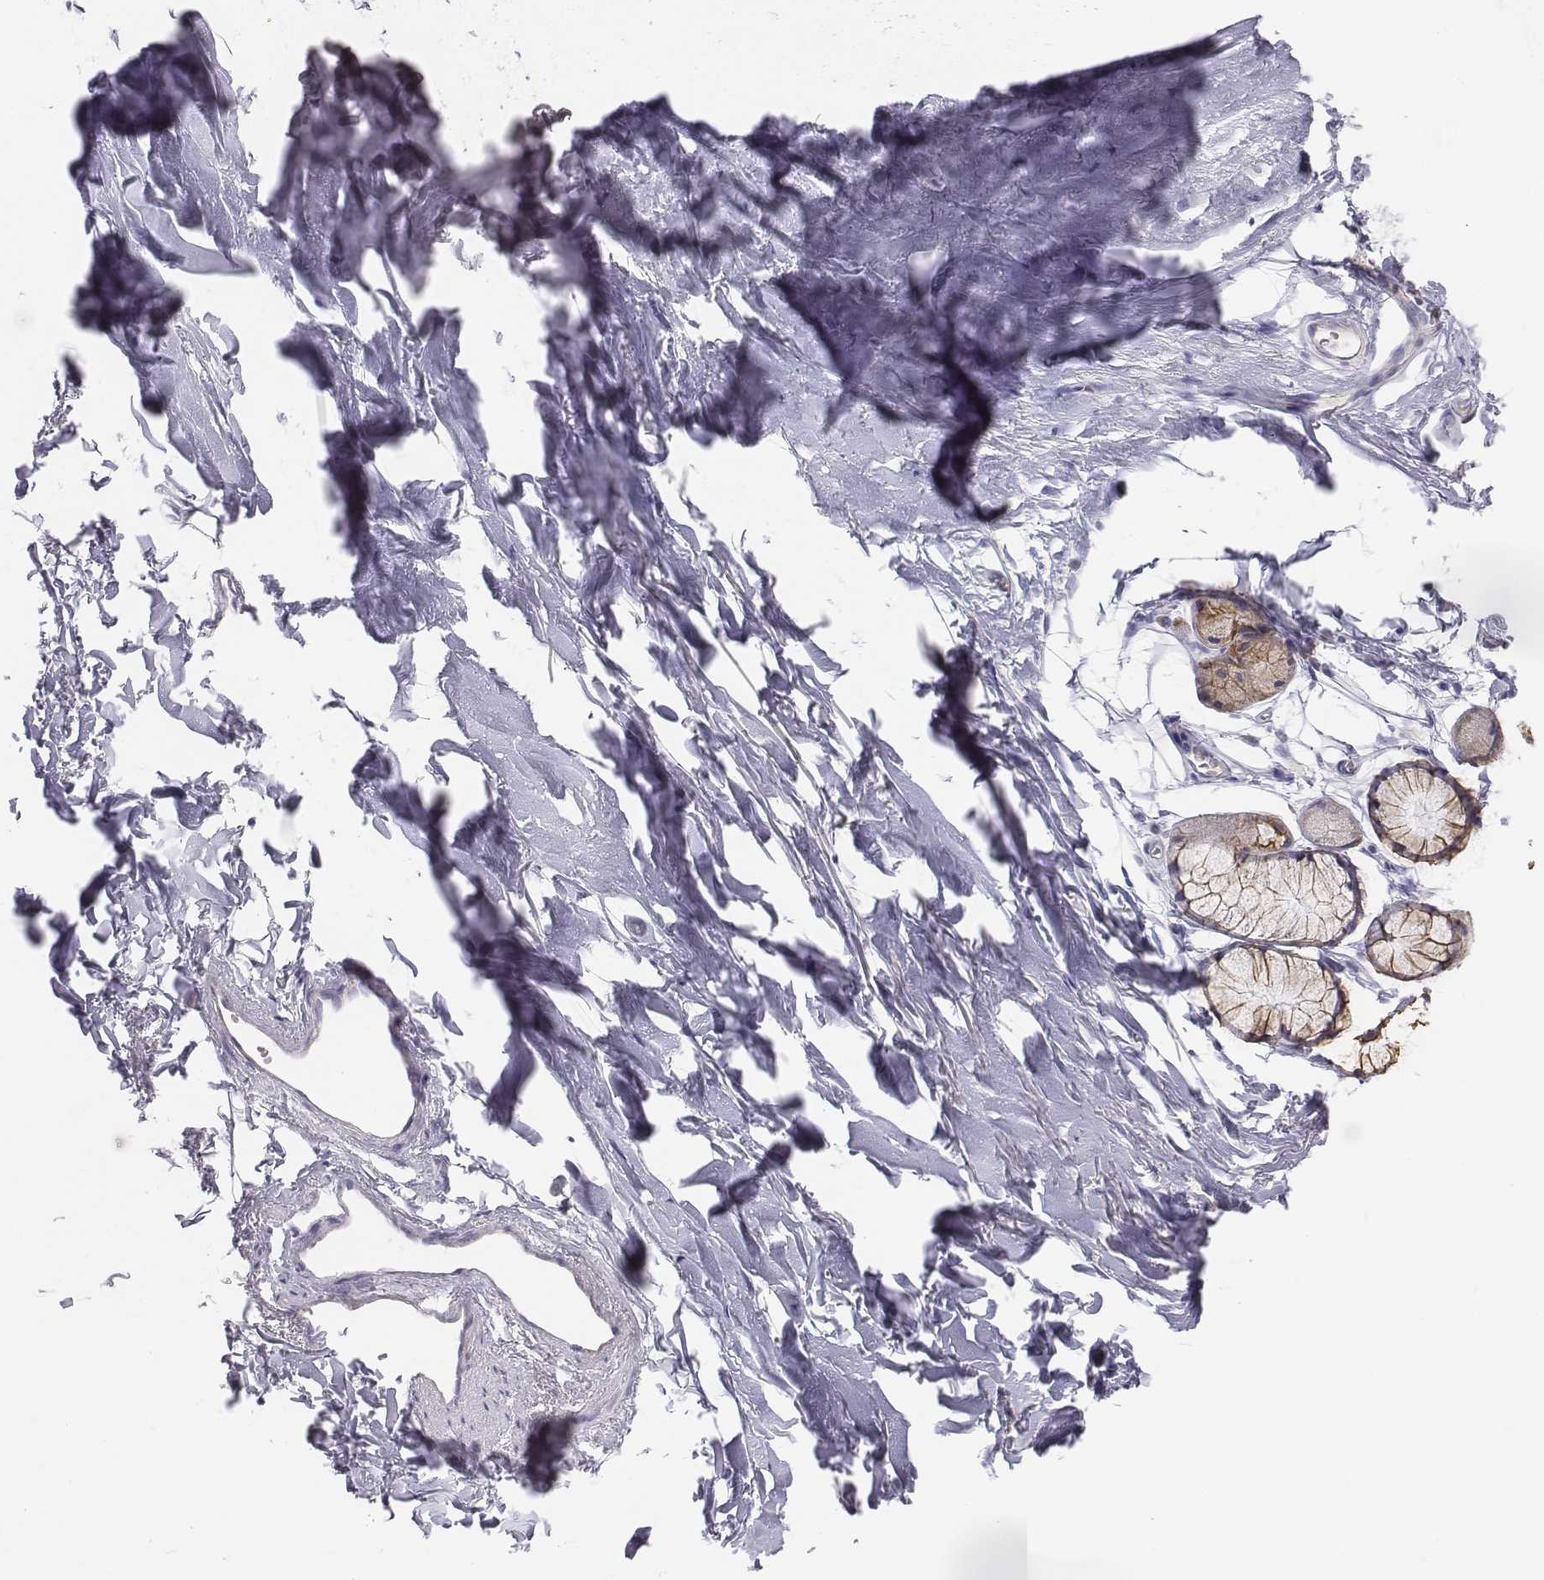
{"staining": {"intensity": "negative", "quantity": "none", "location": "none"}, "tissue": "adipose tissue", "cell_type": "Adipocytes", "image_type": "normal", "snomed": [{"axis": "morphology", "description": "Normal tissue, NOS"}, {"axis": "topography", "description": "Cartilage tissue"}, {"axis": "topography", "description": "Bronchus"}], "caption": "Immunohistochemical staining of normal adipose tissue exhibits no significant positivity in adipocytes.", "gene": "CHST14", "patient": {"sex": "female", "age": 79}}